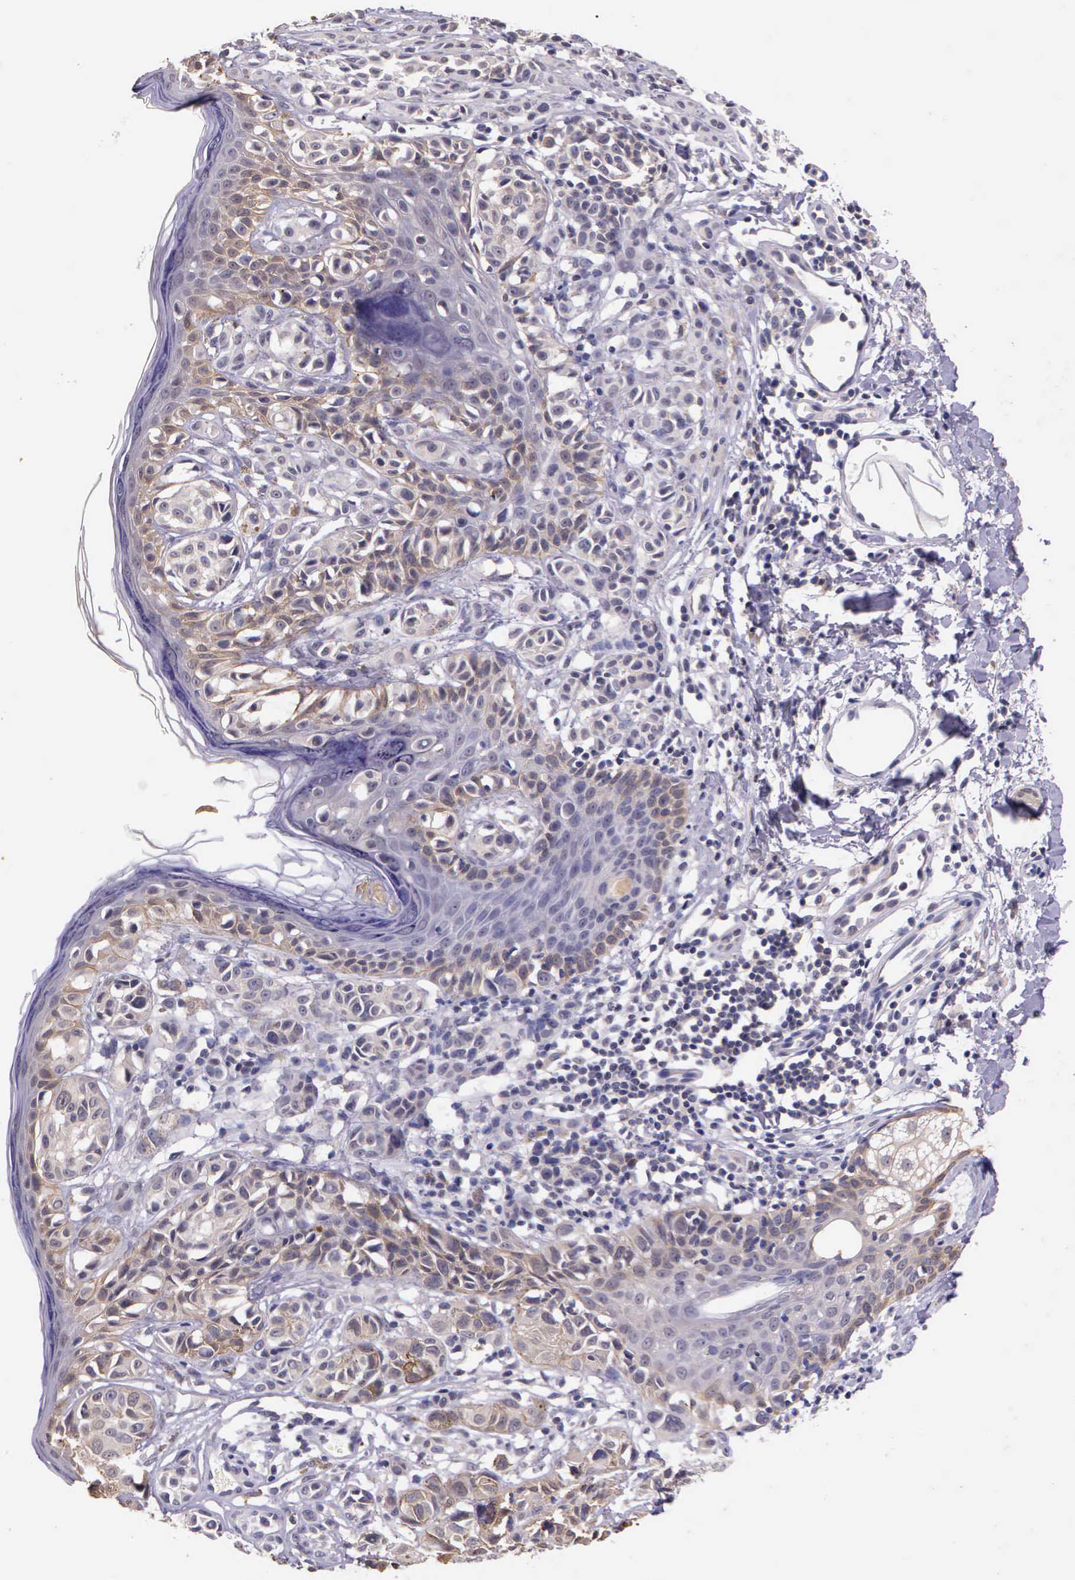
{"staining": {"intensity": "negative", "quantity": "none", "location": "none"}, "tissue": "melanoma", "cell_type": "Tumor cells", "image_type": "cancer", "snomed": [{"axis": "morphology", "description": "Malignant melanoma, NOS"}, {"axis": "topography", "description": "Skin"}], "caption": "Image shows no protein staining in tumor cells of melanoma tissue.", "gene": "IGBP1", "patient": {"sex": "male", "age": 40}}